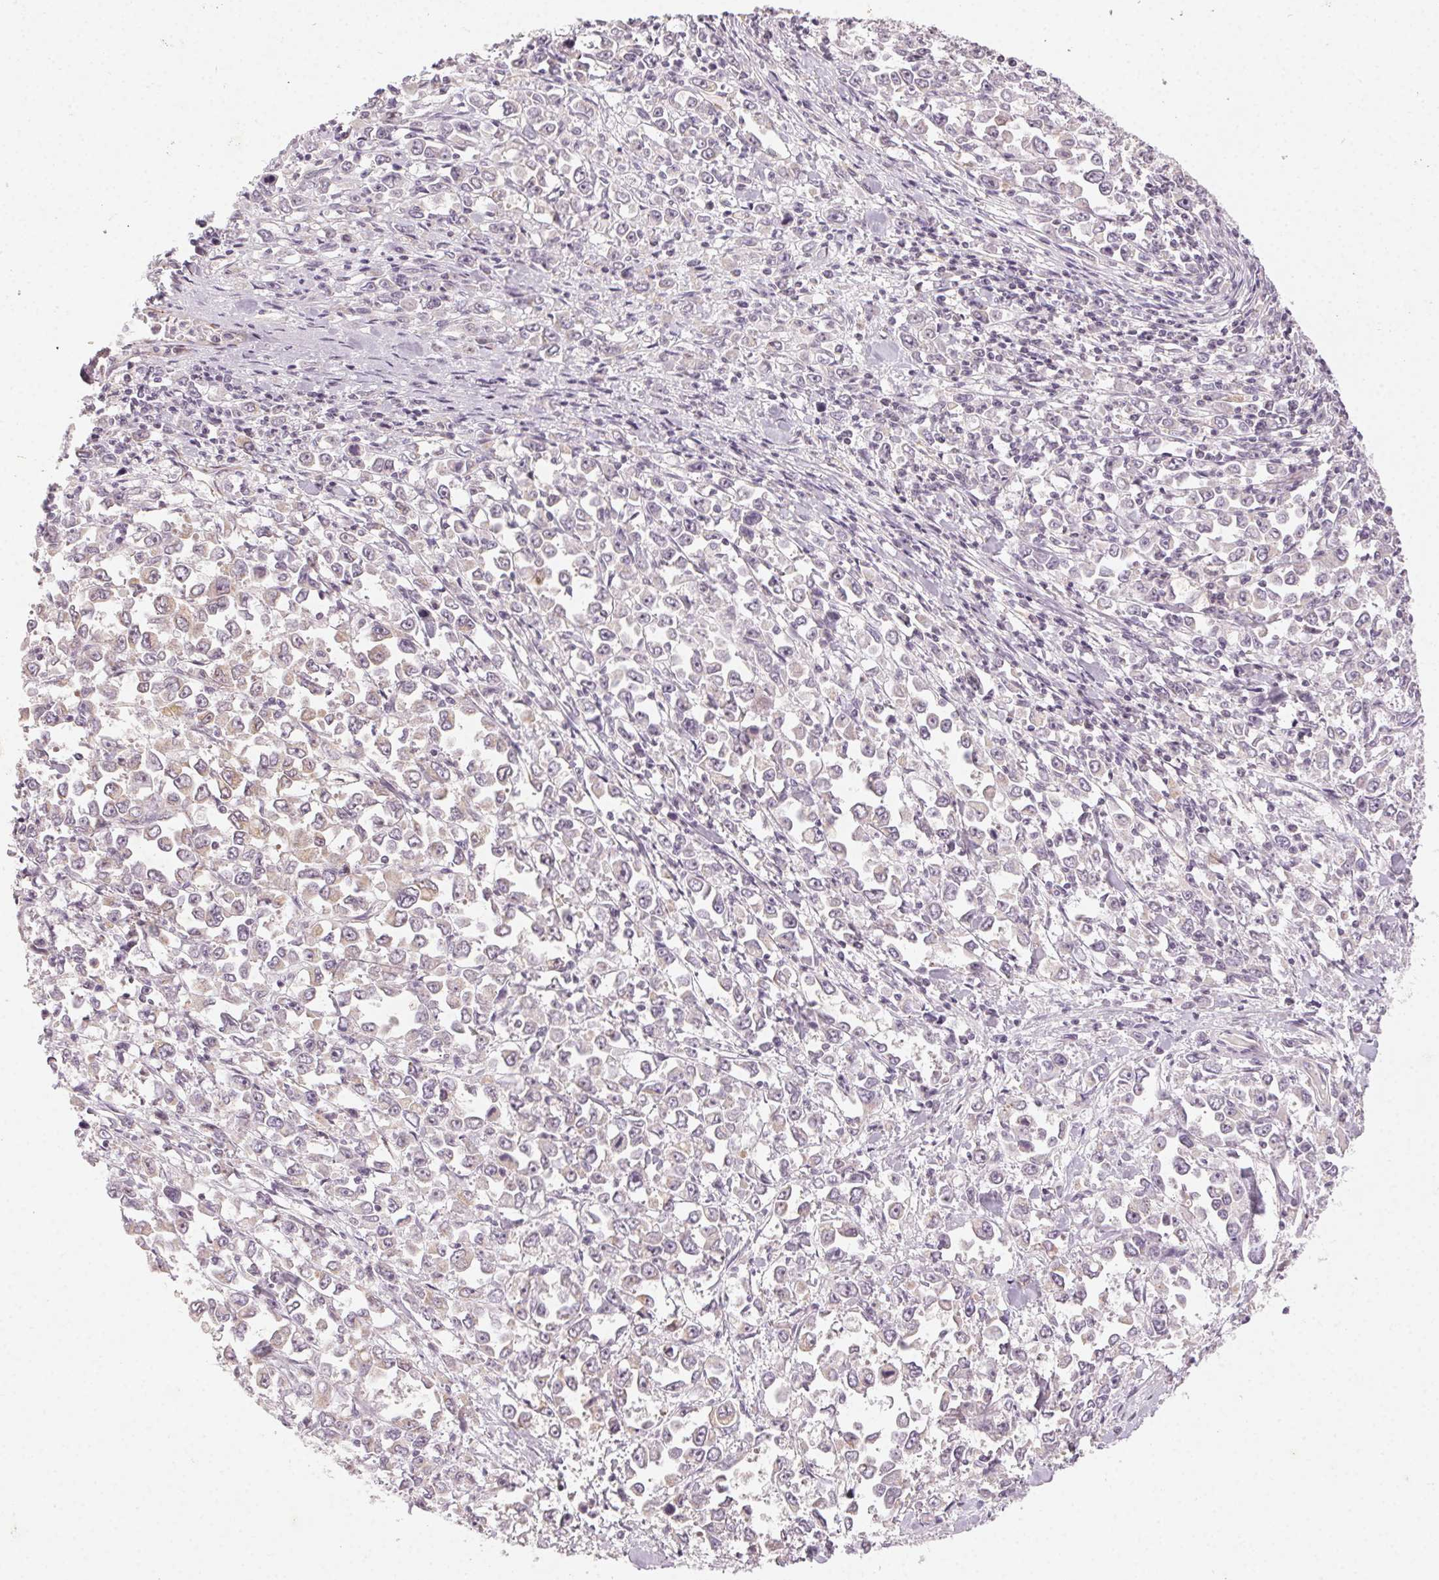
{"staining": {"intensity": "negative", "quantity": "none", "location": "none"}, "tissue": "stomach cancer", "cell_type": "Tumor cells", "image_type": "cancer", "snomed": [{"axis": "morphology", "description": "Adenocarcinoma, NOS"}, {"axis": "topography", "description": "Stomach, upper"}], "caption": "The immunohistochemistry micrograph has no significant positivity in tumor cells of stomach cancer (adenocarcinoma) tissue. (DAB (3,3'-diaminobenzidine) immunohistochemistry (IHC) visualized using brightfield microscopy, high magnification).", "gene": "NCOA4", "patient": {"sex": "male", "age": 70}}